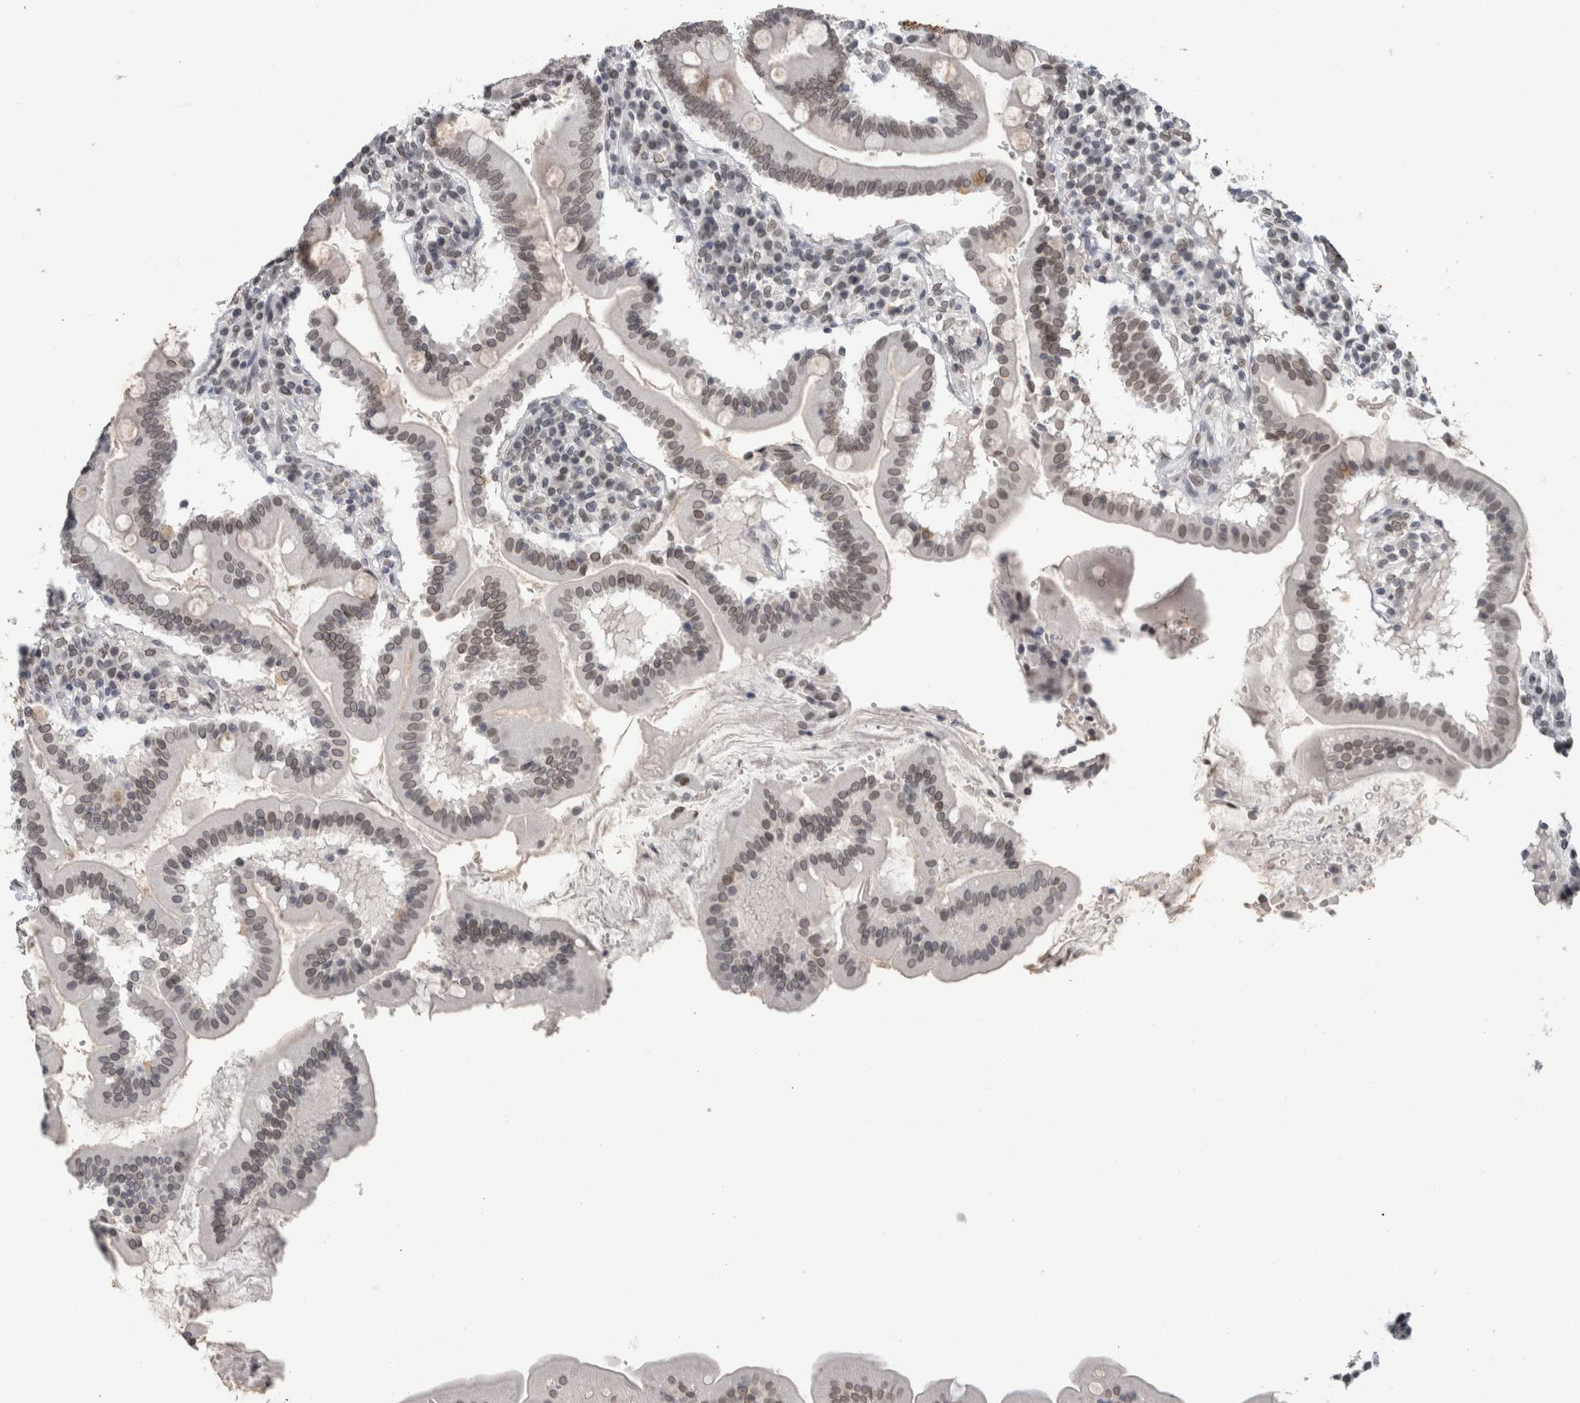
{"staining": {"intensity": "weak", "quantity": ">75%", "location": "cytoplasmic/membranous,nuclear"}, "tissue": "duodenum", "cell_type": "Glandular cells", "image_type": "normal", "snomed": [{"axis": "morphology", "description": "Normal tissue, NOS"}, {"axis": "topography", "description": "Duodenum"}], "caption": "Duodenum was stained to show a protein in brown. There is low levels of weak cytoplasmic/membranous,nuclear positivity in approximately >75% of glandular cells. (DAB IHC with brightfield microscopy, high magnification).", "gene": "ZNF770", "patient": {"sex": "male", "age": 50}}